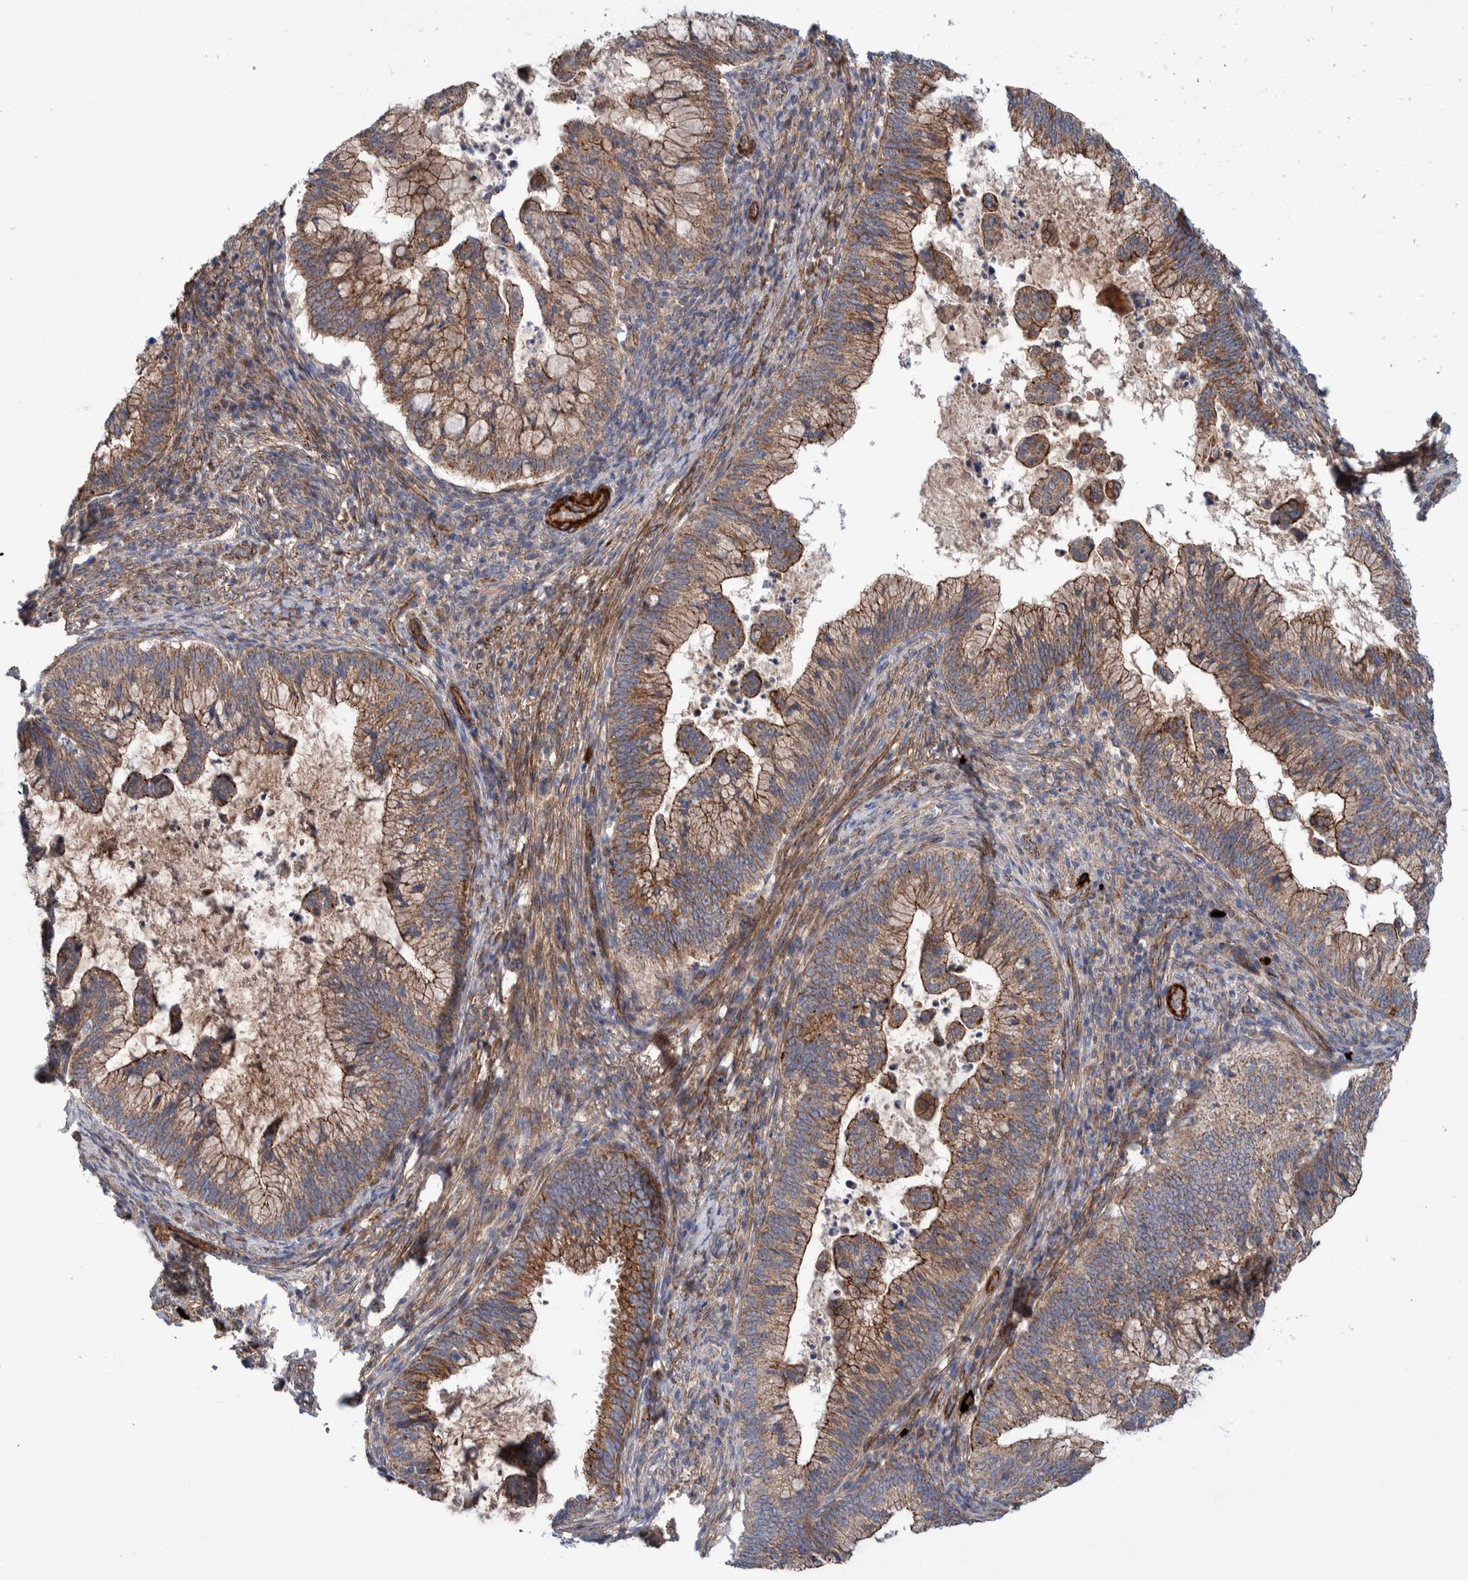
{"staining": {"intensity": "moderate", "quantity": ">75%", "location": "cytoplasmic/membranous"}, "tissue": "cervical cancer", "cell_type": "Tumor cells", "image_type": "cancer", "snomed": [{"axis": "morphology", "description": "Adenocarcinoma, NOS"}, {"axis": "topography", "description": "Cervix"}], "caption": "Protein expression analysis of cervical adenocarcinoma displays moderate cytoplasmic/membranous positivity in approximately >75% of tumor cells. Ihc stains the protein in brown and the nuclei are stained blue.", "gene": "SLC25A10", "patient": {"sex": "female", "age": 36}}